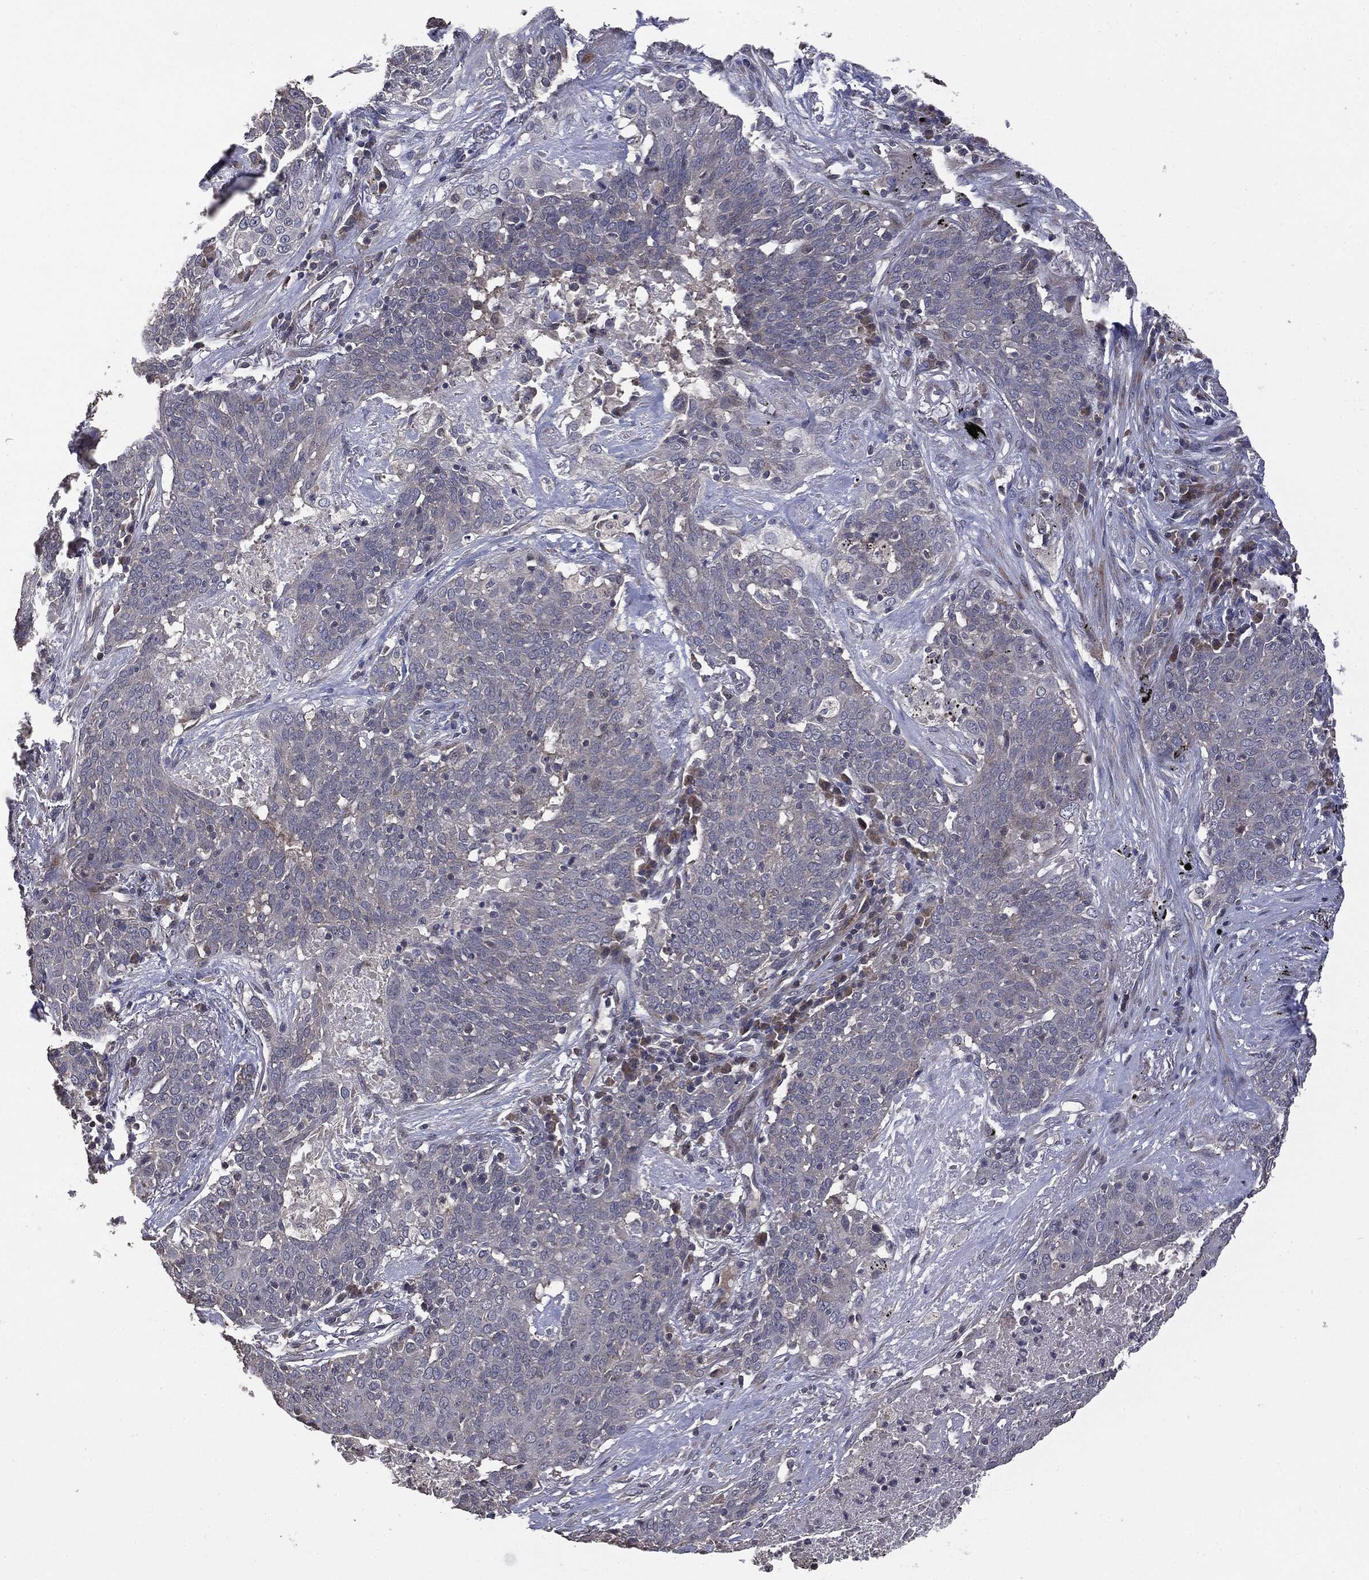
{"staining": {"intensity": "negative", "quantity": "none", "location": "none"}, "tissue": "lung cancer", "cell_type": "Tumor cells", "image_type": "cancer", "snomed": [{"axis": "morphology", "description": "Squamous cell carcinoma, NOS"}, {"axis": "topography", "description": "Lung"}], "caption": "Tumor cells show no significant protein positivity in lung cancer (squamous cell carcinoma). (DAB immunohistochemistry (IHC) visualized using brightfield microscopy, high magnification).", "gene": "MTOR", "patient": {"sex": "male", "age": 82}}